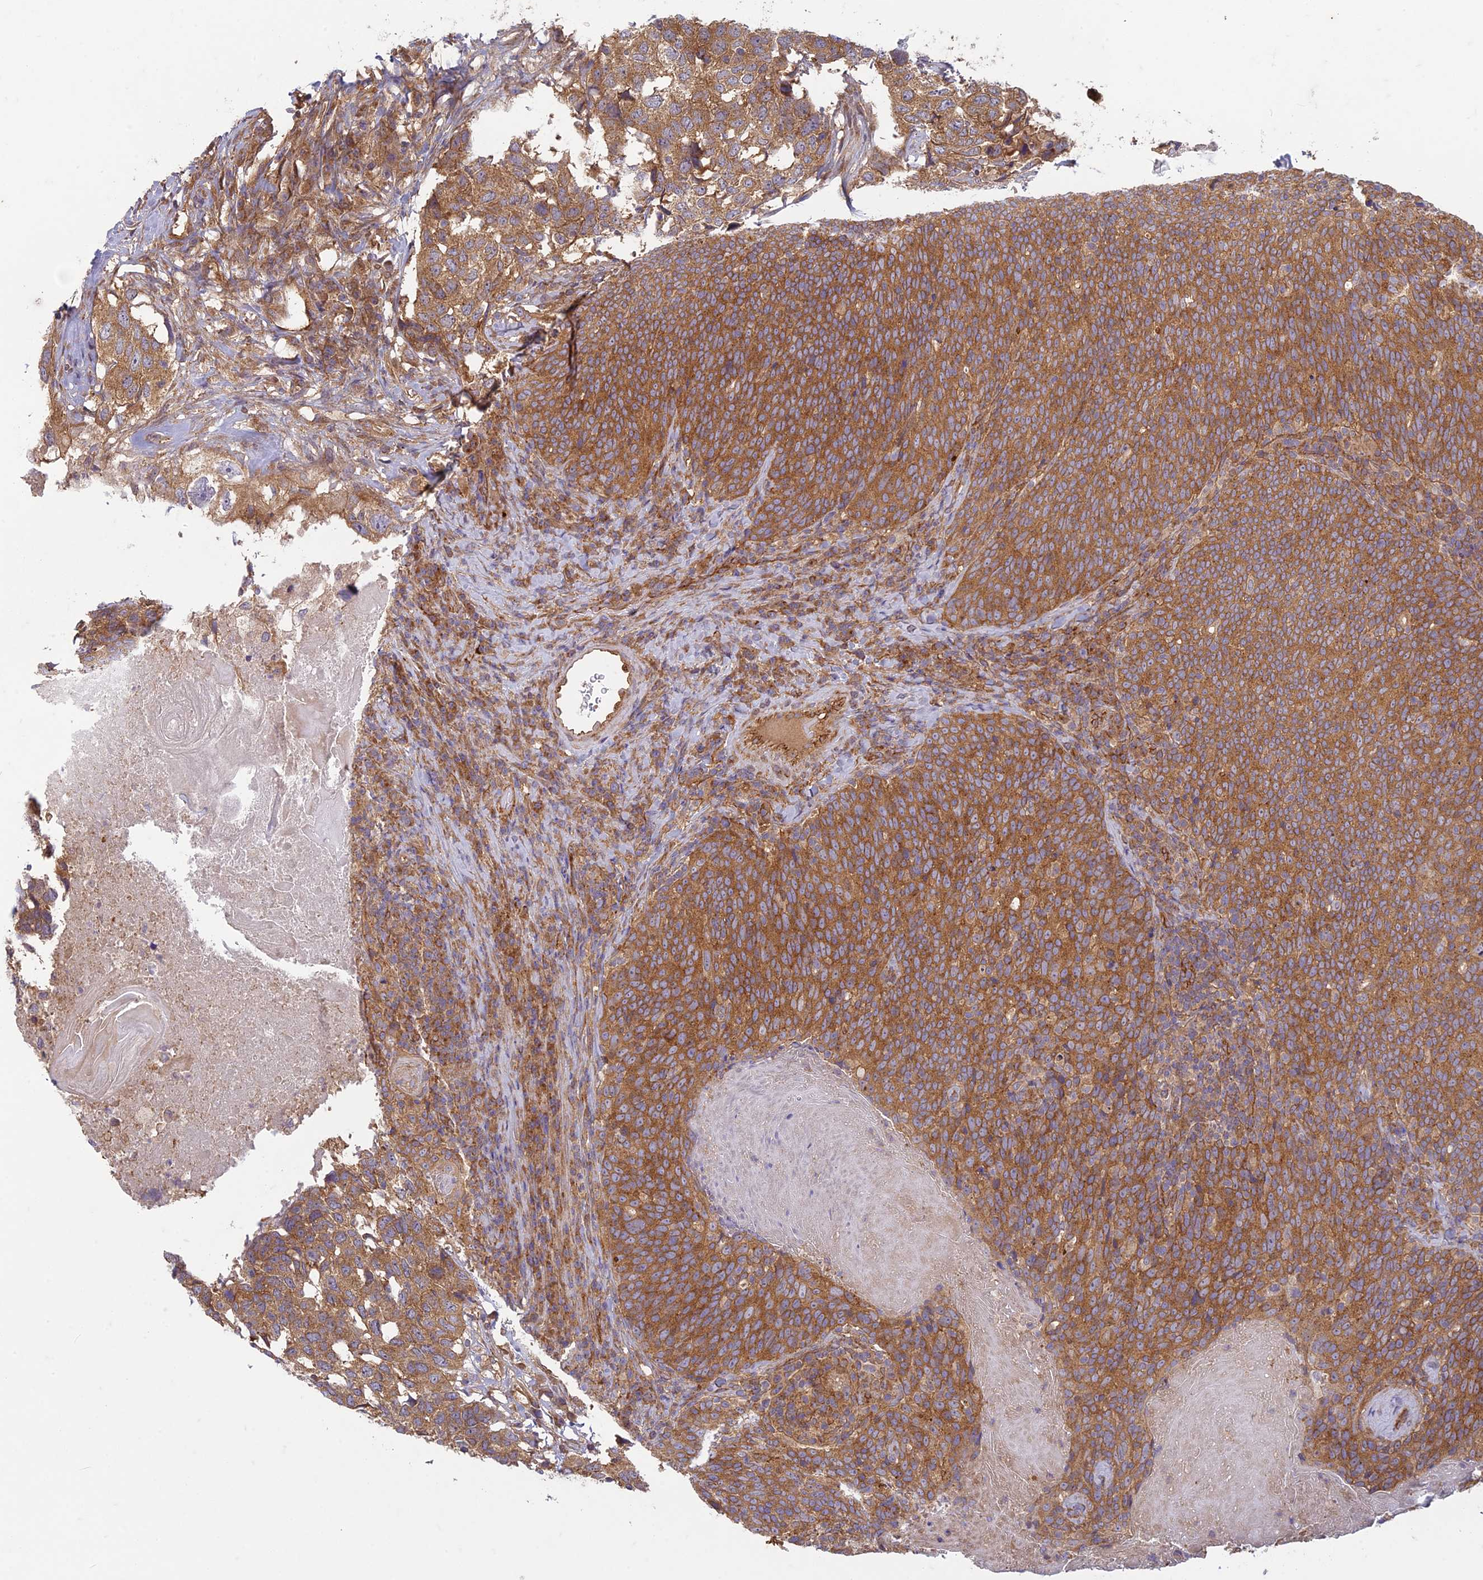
{"staining": {"intensity": "strong", "quantity": ">75%", "location": "cytoplasmic/membranous"}, "tissue": "head and neck cancer", "cell_type": "Tumor cells", "image_type": "cancer", "snomed": [{"axis": "morphology", "description": "Squamous cell carcinoma, NOS"}, {"axis": "morphology", "description": "Squamous cell carcinoma, metastatic, NOS"}, {"axis": "topography", "description": "Lymph node"}, {"axis": "topography", "description": "Head-Neck"}], "caption": "Head and neck squamous cell carcinoma stained with DAB immunohistochemistry shows high levels of strong cytoplasmic/membranous expression in about >75% of tumor cells.", "gene": "TCF25", "patient": {"sex": "male", "age": 62}}